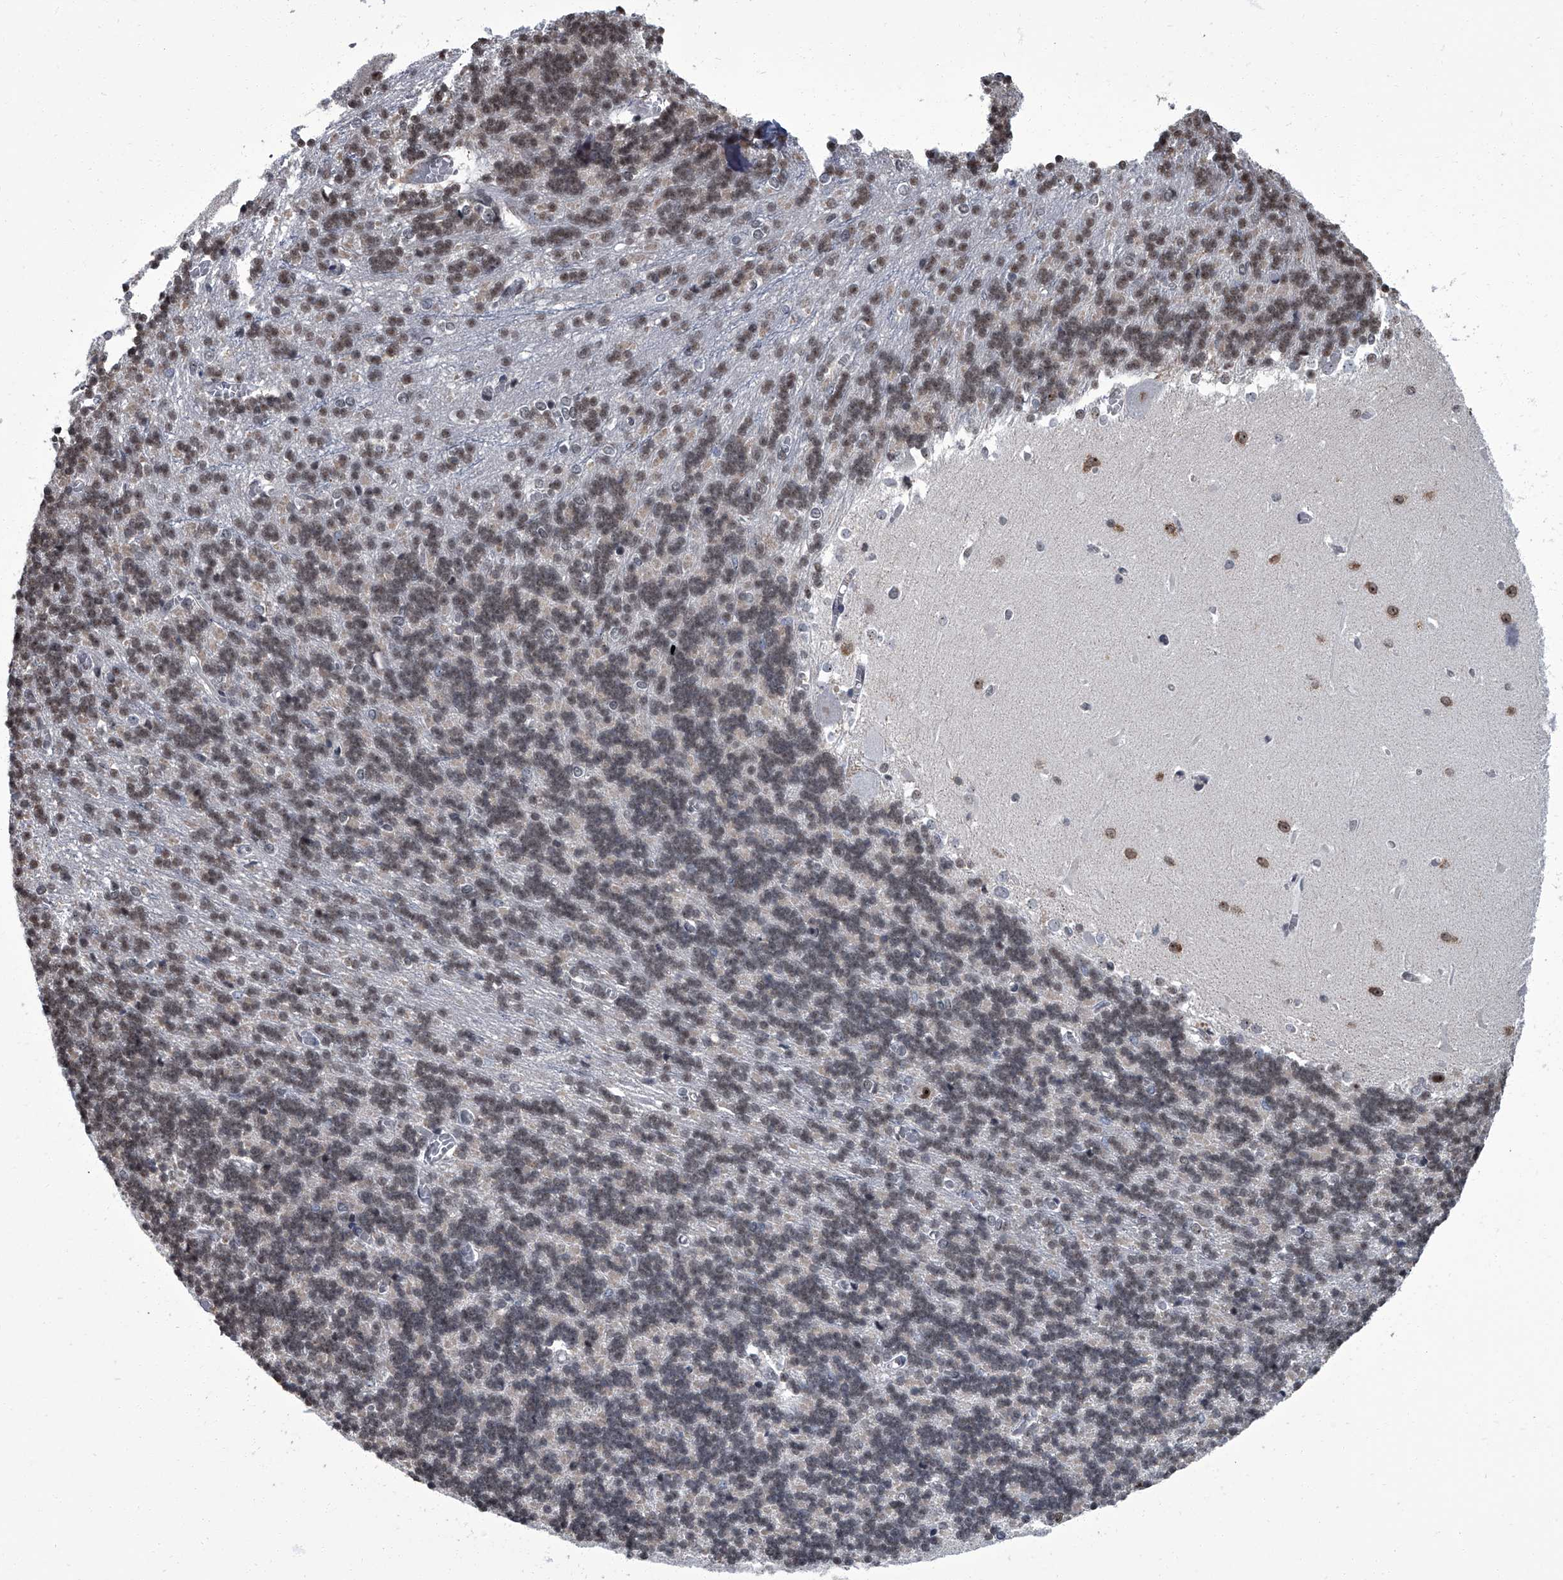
{"staining": {"intensity": "weak", "quantity": "<25%", "location": "cytoplasmic/membranous"}, "tissue": "cerebellum", "cell_type": "Cells in granular layer", "image_type": "normal", "snomed": [{"axis": "morphology", "description": "Normal tissue, NOS"}, {"axis": "topography", "description": "Cerebellum"}], "caption": "IHC of unremarkable cerebellum shows no expression in cells in granular layer.", "gene": "ZNF518B", "patient": {"sex": "male", "age": 37}}